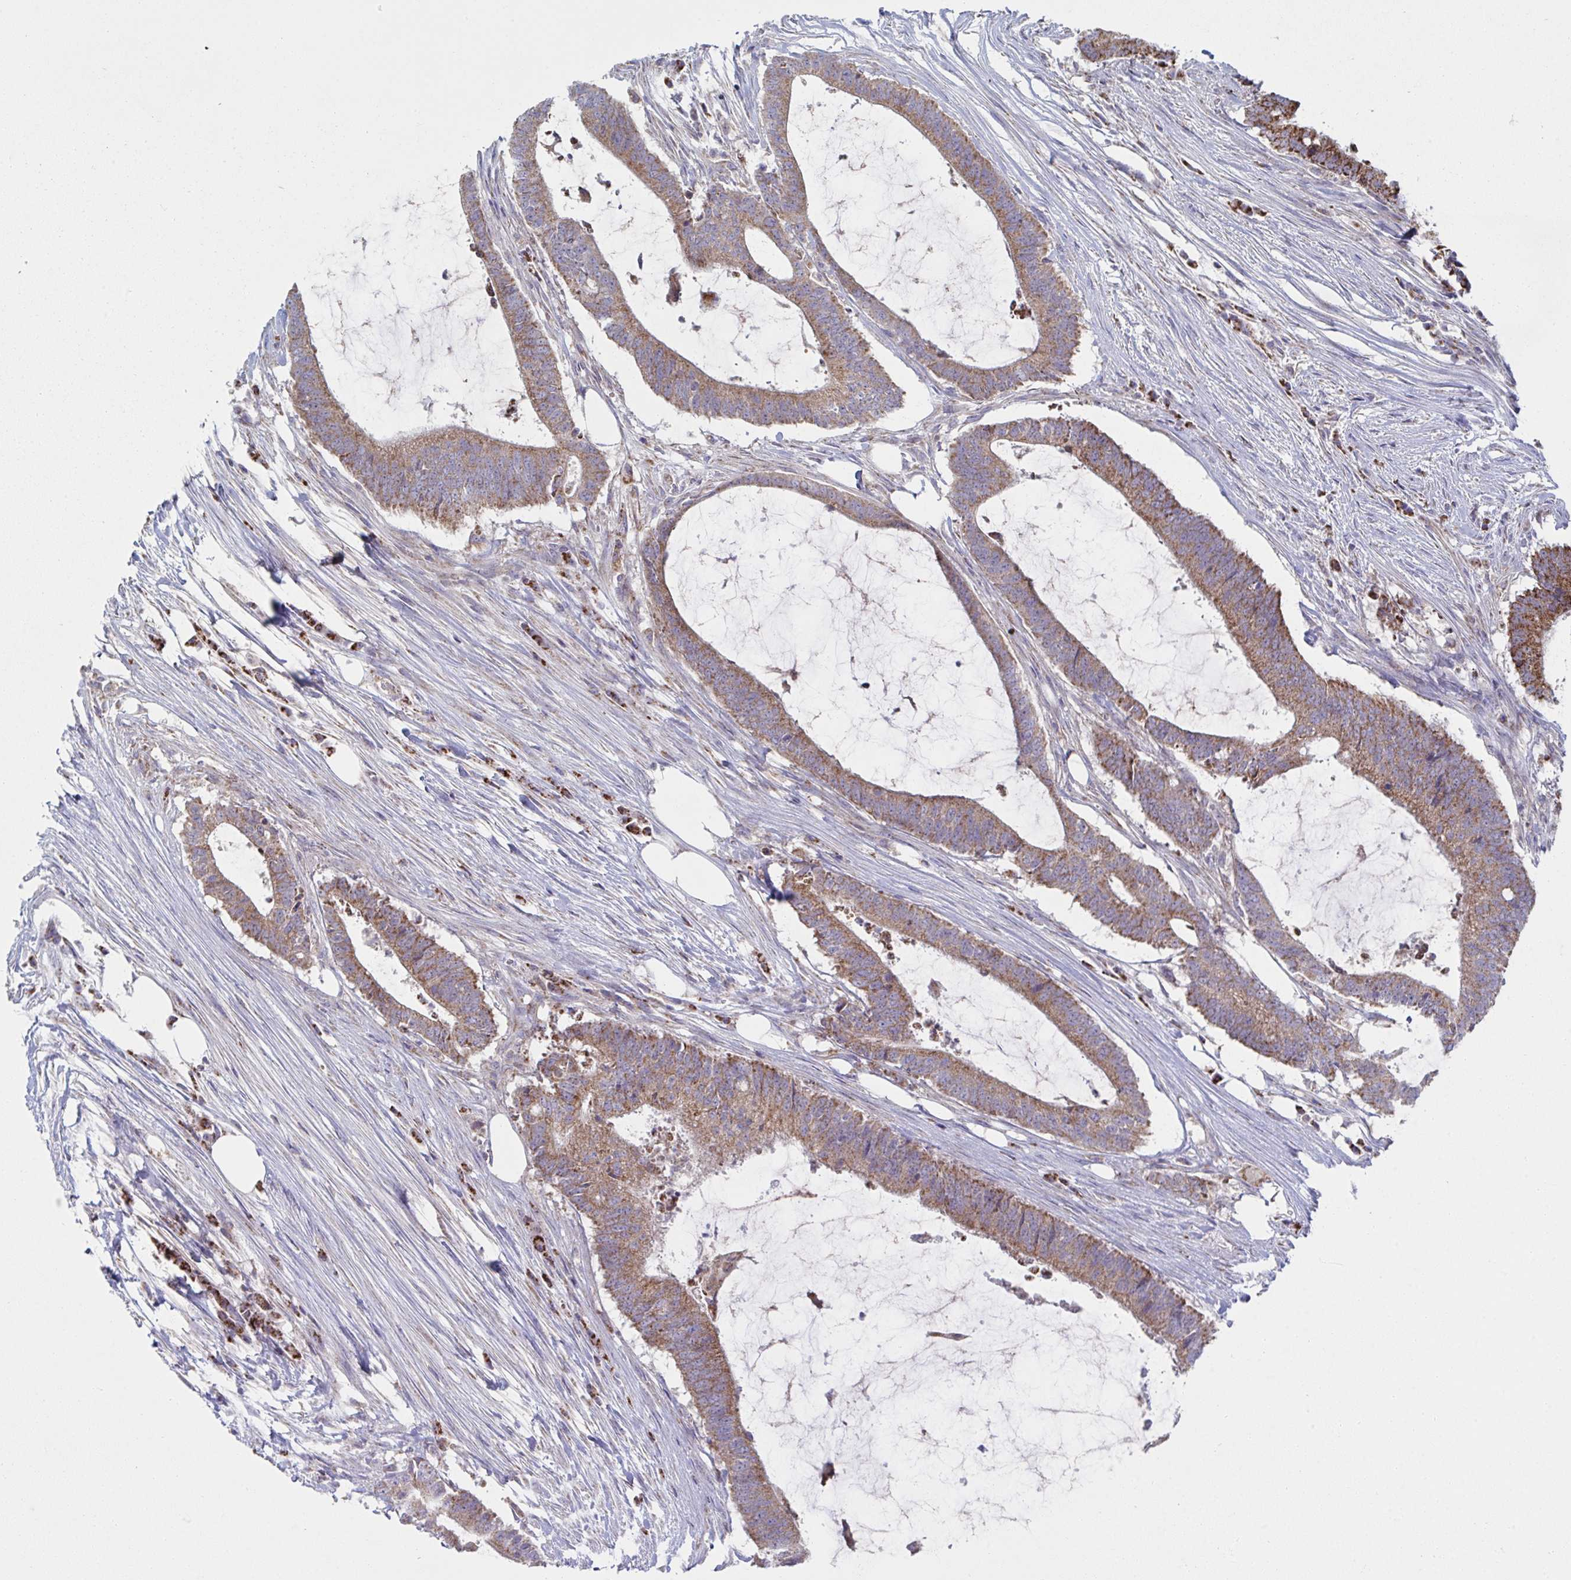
{"staining": {"intensity": "moderate", "quantity": ">75%", "location": "cytoplasmic/membranous"}, "tissue": "colorectal cancer", "cell_type": "Tumor cells", "image_type": "cancer", "snomed": [{"axis": "morphology", "description": "Adenocarcinoma, NOS"}, {"axis": "topography", "description": "Colon"}], "caption": "Moderate cytoplasmic/membranous protein positivity is identified in approximately >75% of tumor cells in colorectal adenocarcinoma.", "gene": "NDUFA7", "patient": {"sex": "female", "age": 43}}